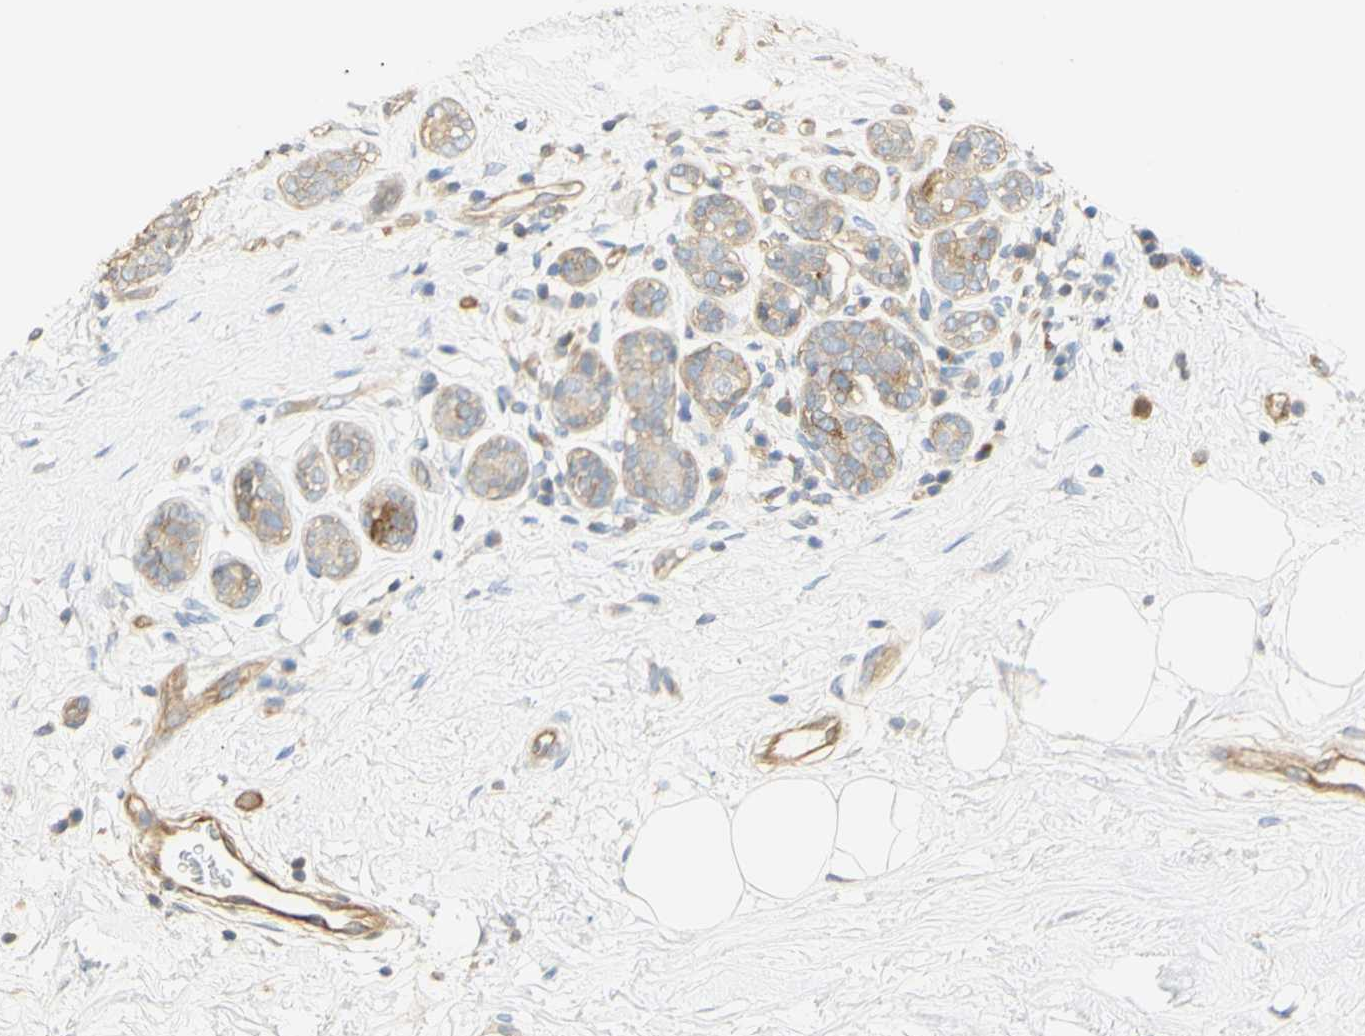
{"staining": {"intensity": "negative", "quantity": "none", "location": "none"}, "tissue": "breast cancer", "cell_type": "Tumor cells", "image_type": "cancer", "snomed": [{"axis": "morphology", "description": "Normal tissue, NOS"}, {"axis": "morphology", "description": "Duct carcinoma"}, {"axis": "topography", "description": "Breast"}], "caption": "IHC image of breast cancer stained for a protein (brown), which displays no staining in tumor cells.", "gene": "KCNE4", "patient": {"sex": "female", "age": 39}}